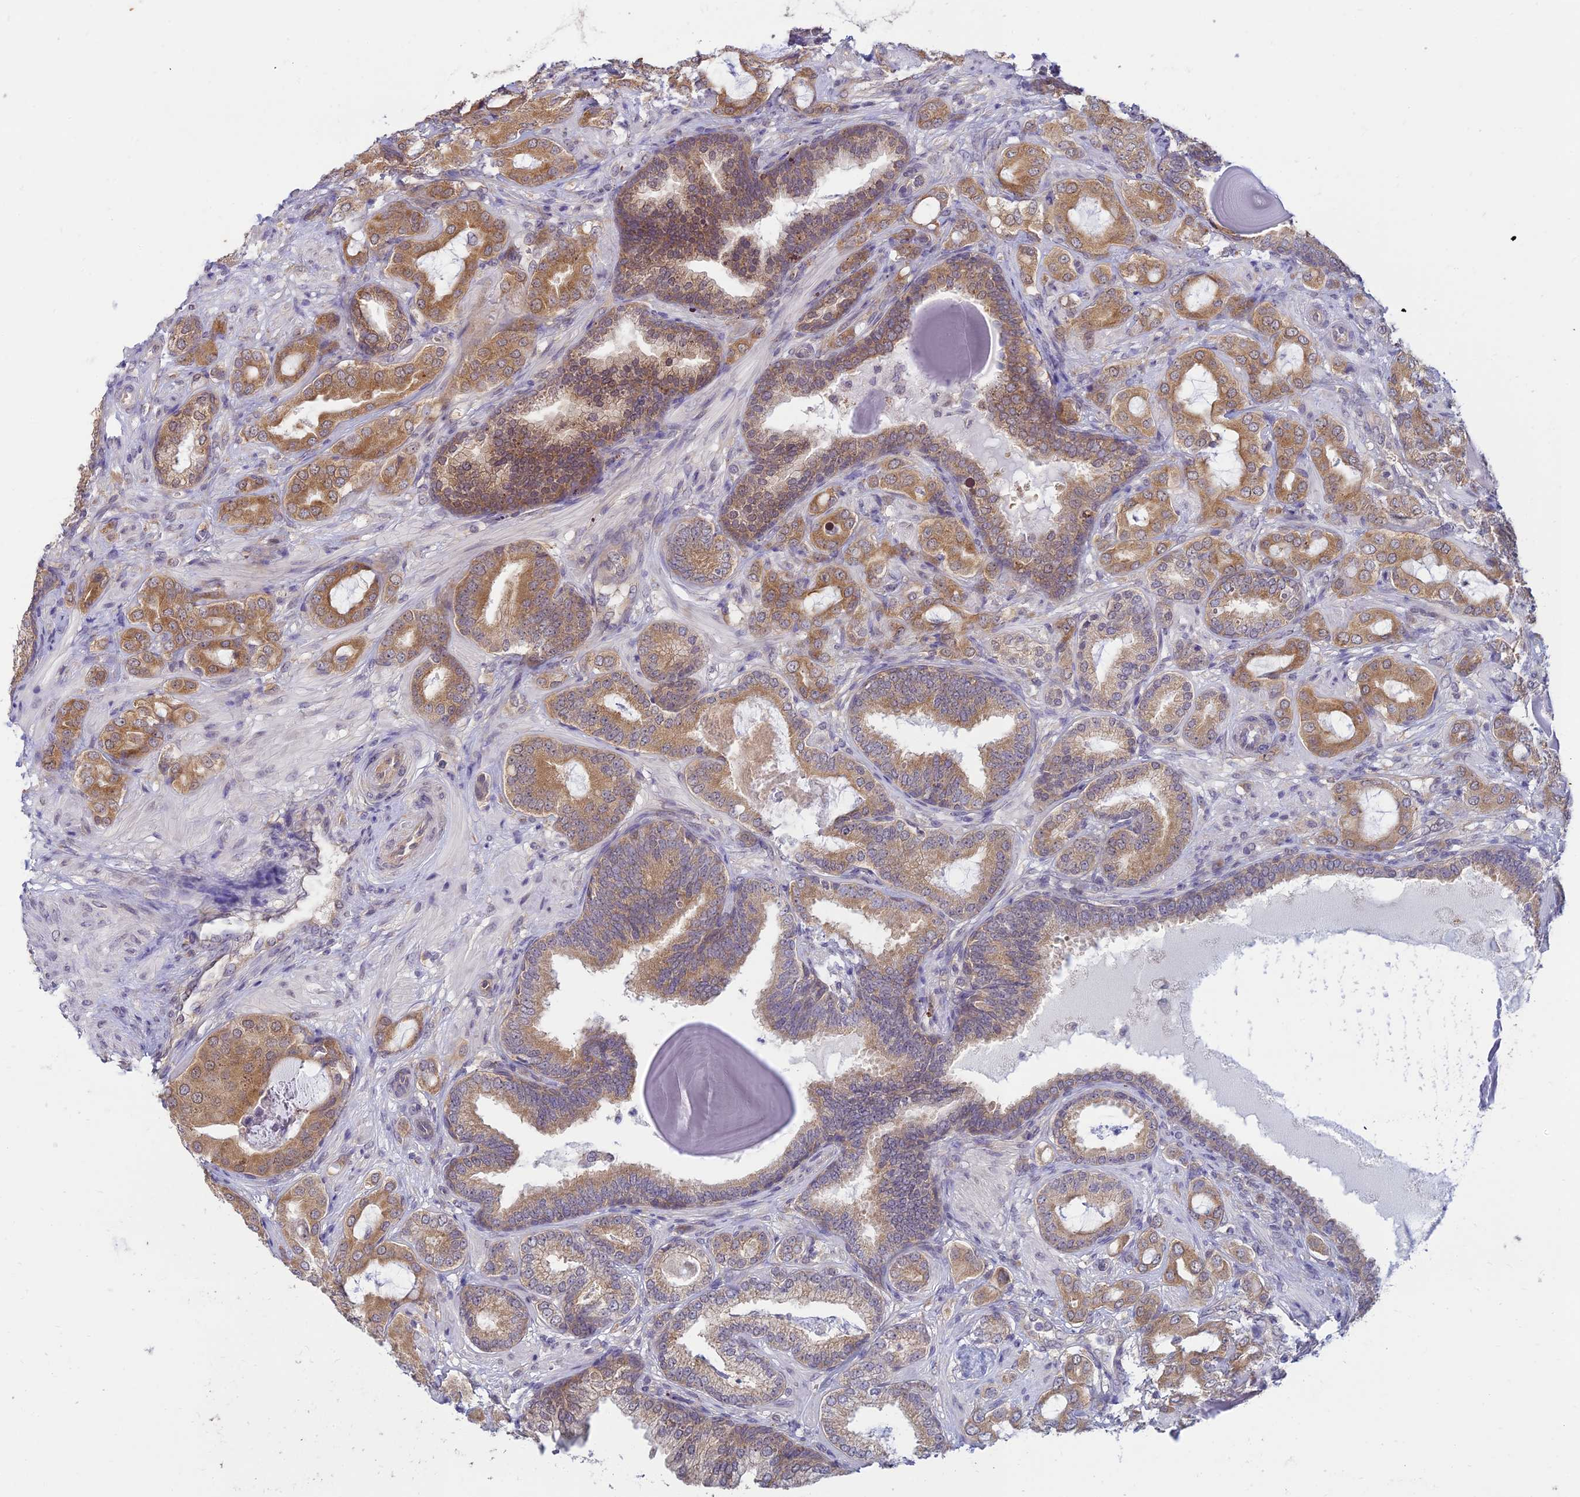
{"staining": {"intensity": "moderate", "quantity": ">75%", "location": "cytoplasmic/membranous"}, "tissue": "prostate cancer", "cell_type": "Tumor cells", "image_type": "cancer", "snomed": [{"axis": "morphology", "description": "Adenocarcinoma, Low grade"}, {"axis": "topography", "description": "Prostate"}], "caption": "Prostate adenocarcinoma (low-grade) was stained to show a protein in brown. There is medium levels of moderate cytoplasmic/membranous positivity in about >75% of tumor cells.", "gene": "SKIC8", "patient": {"sex": "male", "age": 57}}